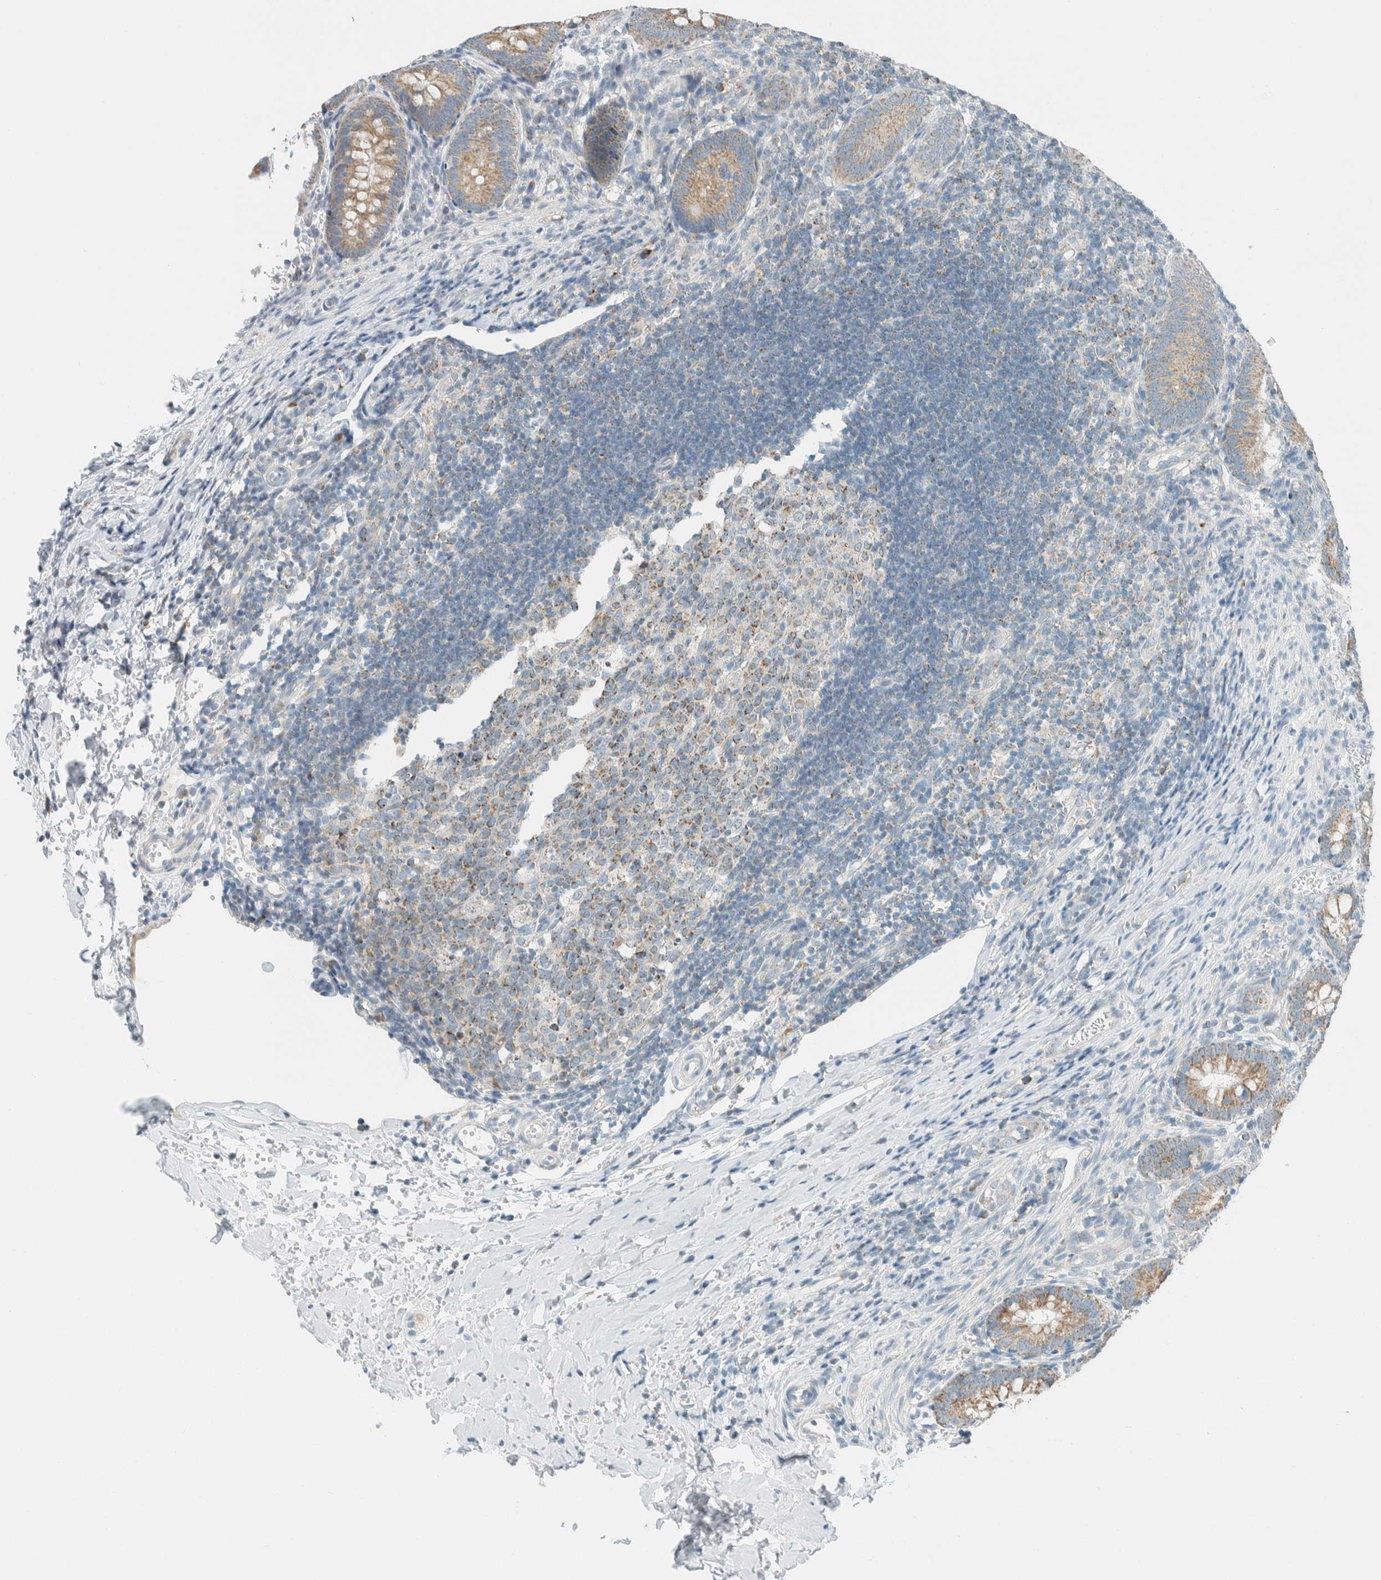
{"staining": {"intensity": "moderate", "quantity": "25%-75%", "location": "cytoplasmic/membranous"}, "tissue": "appendix", "cell_type": "Glandular cells", "image_type": "normal", "snomed": [{"axis": "morphology", "description": "Normal tissue, NOS"}, {"axis": "topography", "description": "Appendix"}], "caption": "A high-resolution histopathology image shows IHC staining of normal appendix, which demonstrates moderate cytoplasmic/membranous expression in about 25%-75% of glandular cells. (brown staining indicates protein expression, while blue staining denotes nuclei).", "gene": "AARSD1", "patient": {"sex": "male", "age": 1}}